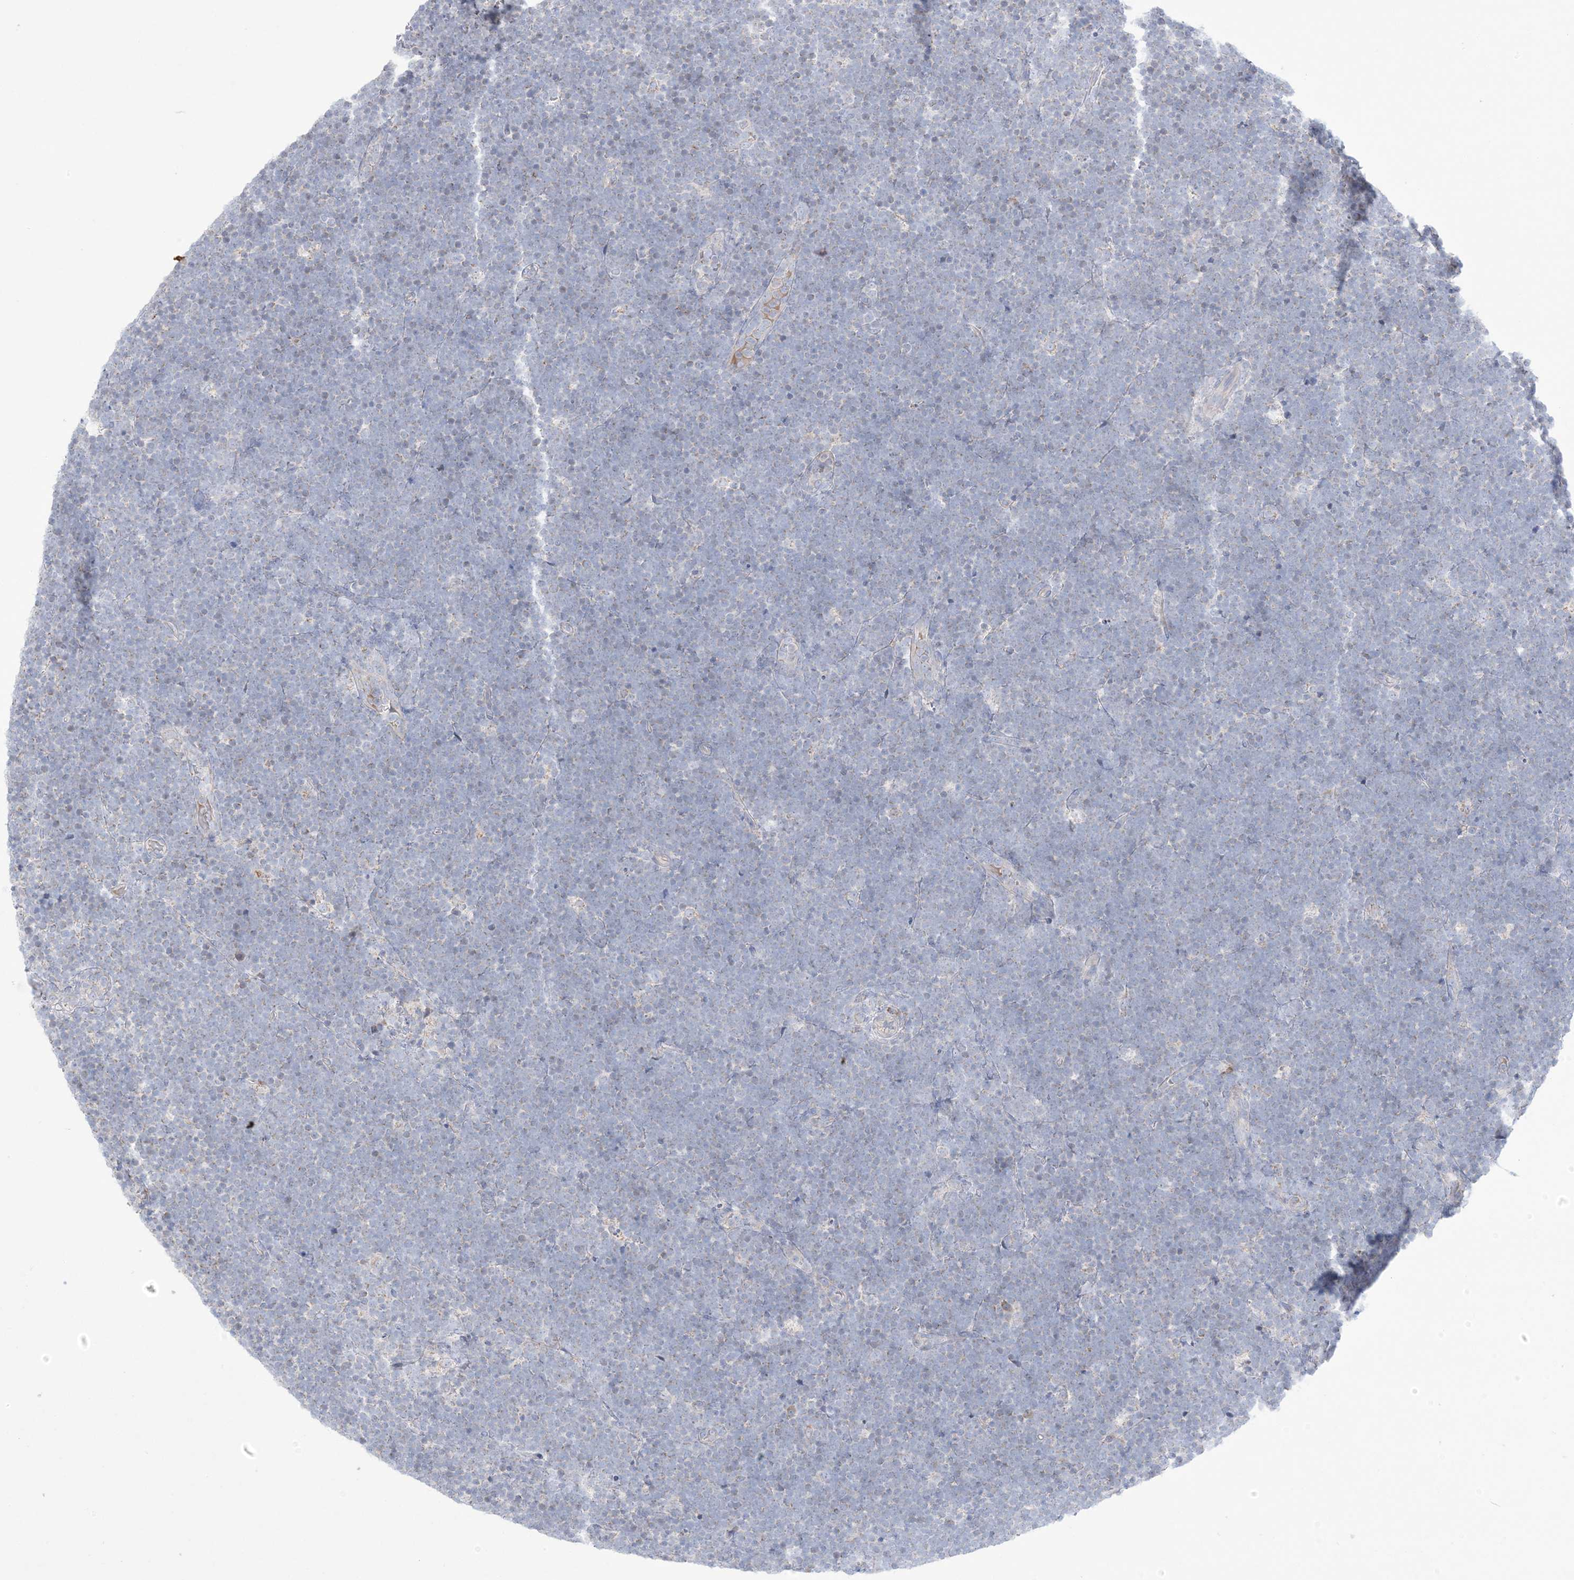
{"staining": {"intensity": "negative", "quantity": "none", "location": "none"}, "tissue": "lymphoma", "cell_type": "Tumor cells", "image_type": "cancer", "snomed": [{"axis": "morphology", "description": "Malignant lymphoma, non-Hodgkin's type, High grade"}, {"axis": "topography", "description": "Lymph node"}], "caption": "Tumor cells show no significant protein expression in malignant lymphoma, non-Hodgkin's type (high-grade). The staining was performed using DAB (3,3'-diaminobenzidine) to visualize the protein expression in brown, while the nuclei were stained in blue with hematoxylin (Magnification: 20x).", "gene": "KCTD6", "patient": {"sex": "male", "age": 13}}